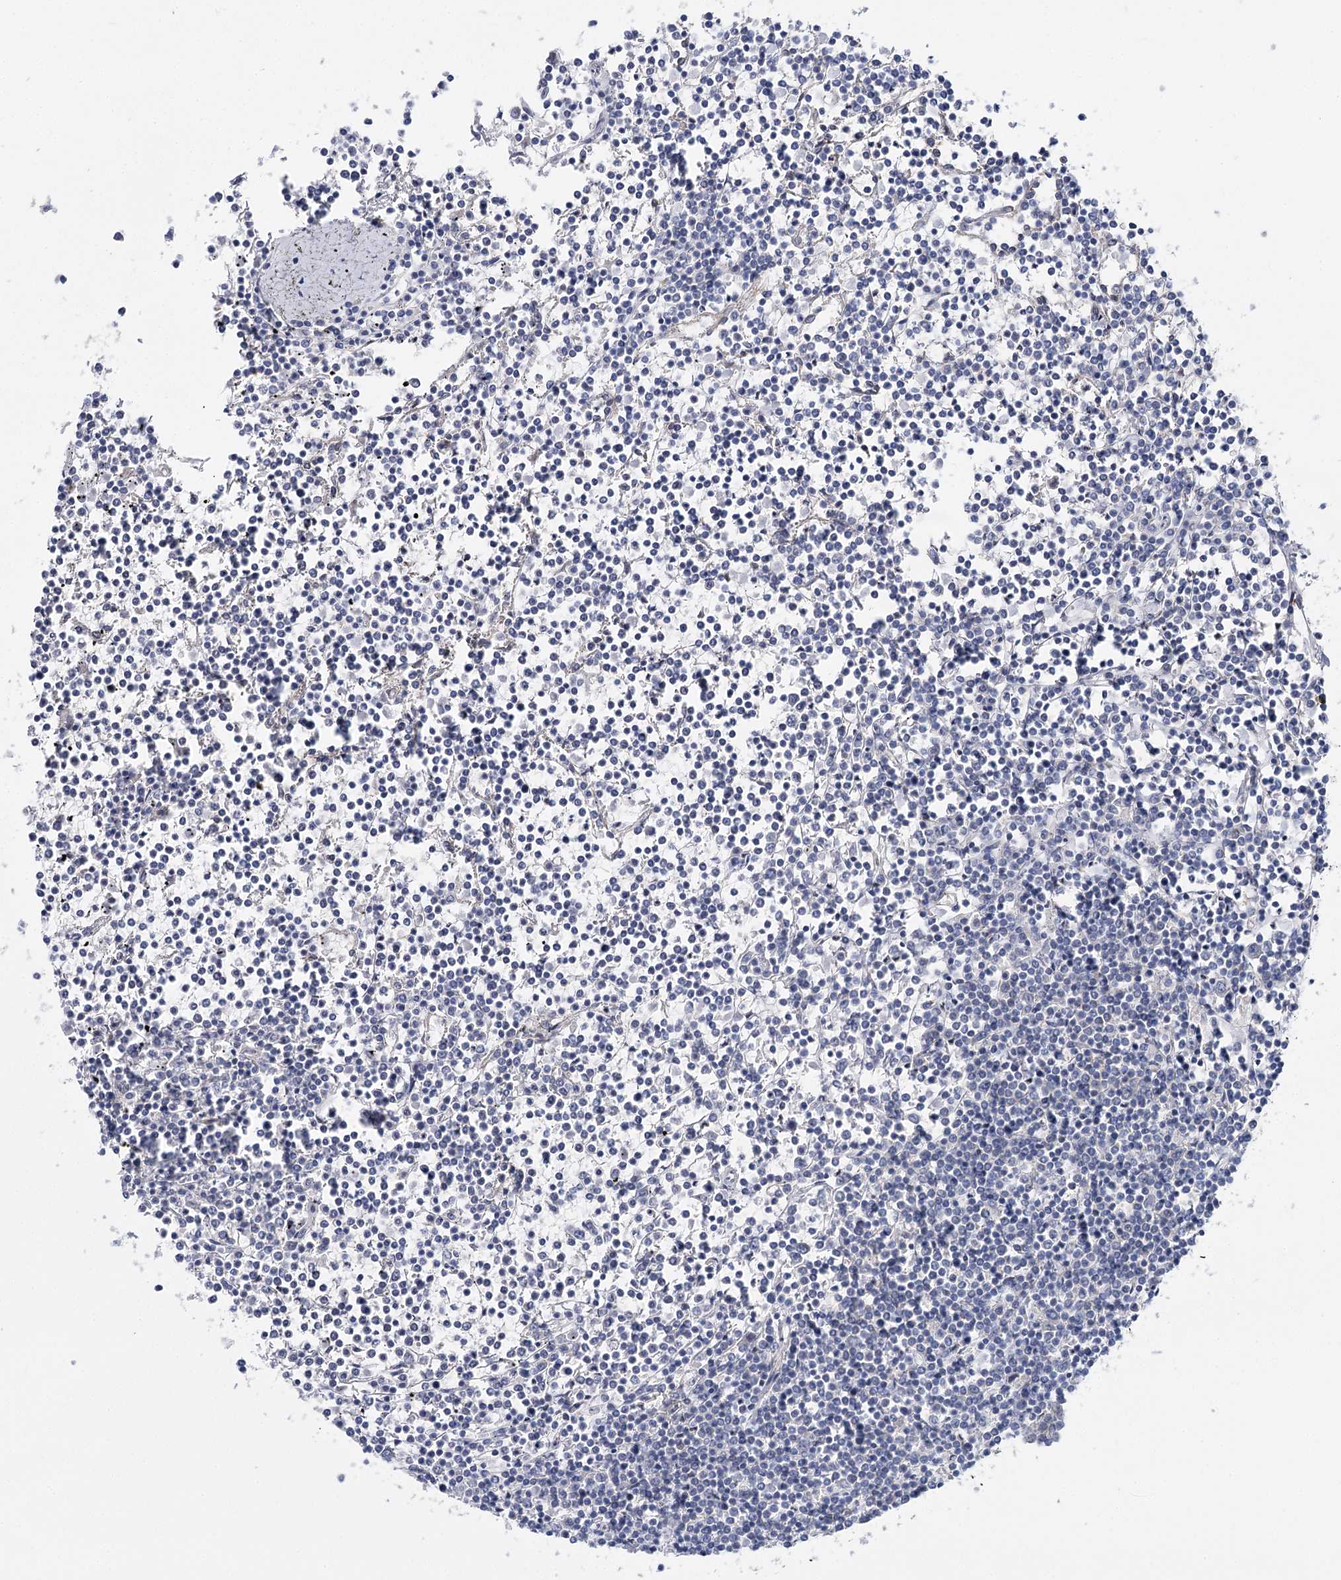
{"staining": {"intensity": "negative", "quantity": "none", "location": "none"}, "tissue": "lymphoma", "cell_type": "Tumor cells", "image_type": "cancer", "snomed": [{"axis": "morphology", "description": "Malignant lymphoma, non-Hodgkin's type, Low grade"}, {"axis": "topography", "description": "Spleen"}], "caption": "Tumor cells are negative for brown protein staining in low-grade malignant lymphoma, non-Hodgkin's type.", "gene": "LRRC14B", "patient": {"sex": "female", "age": 19}}